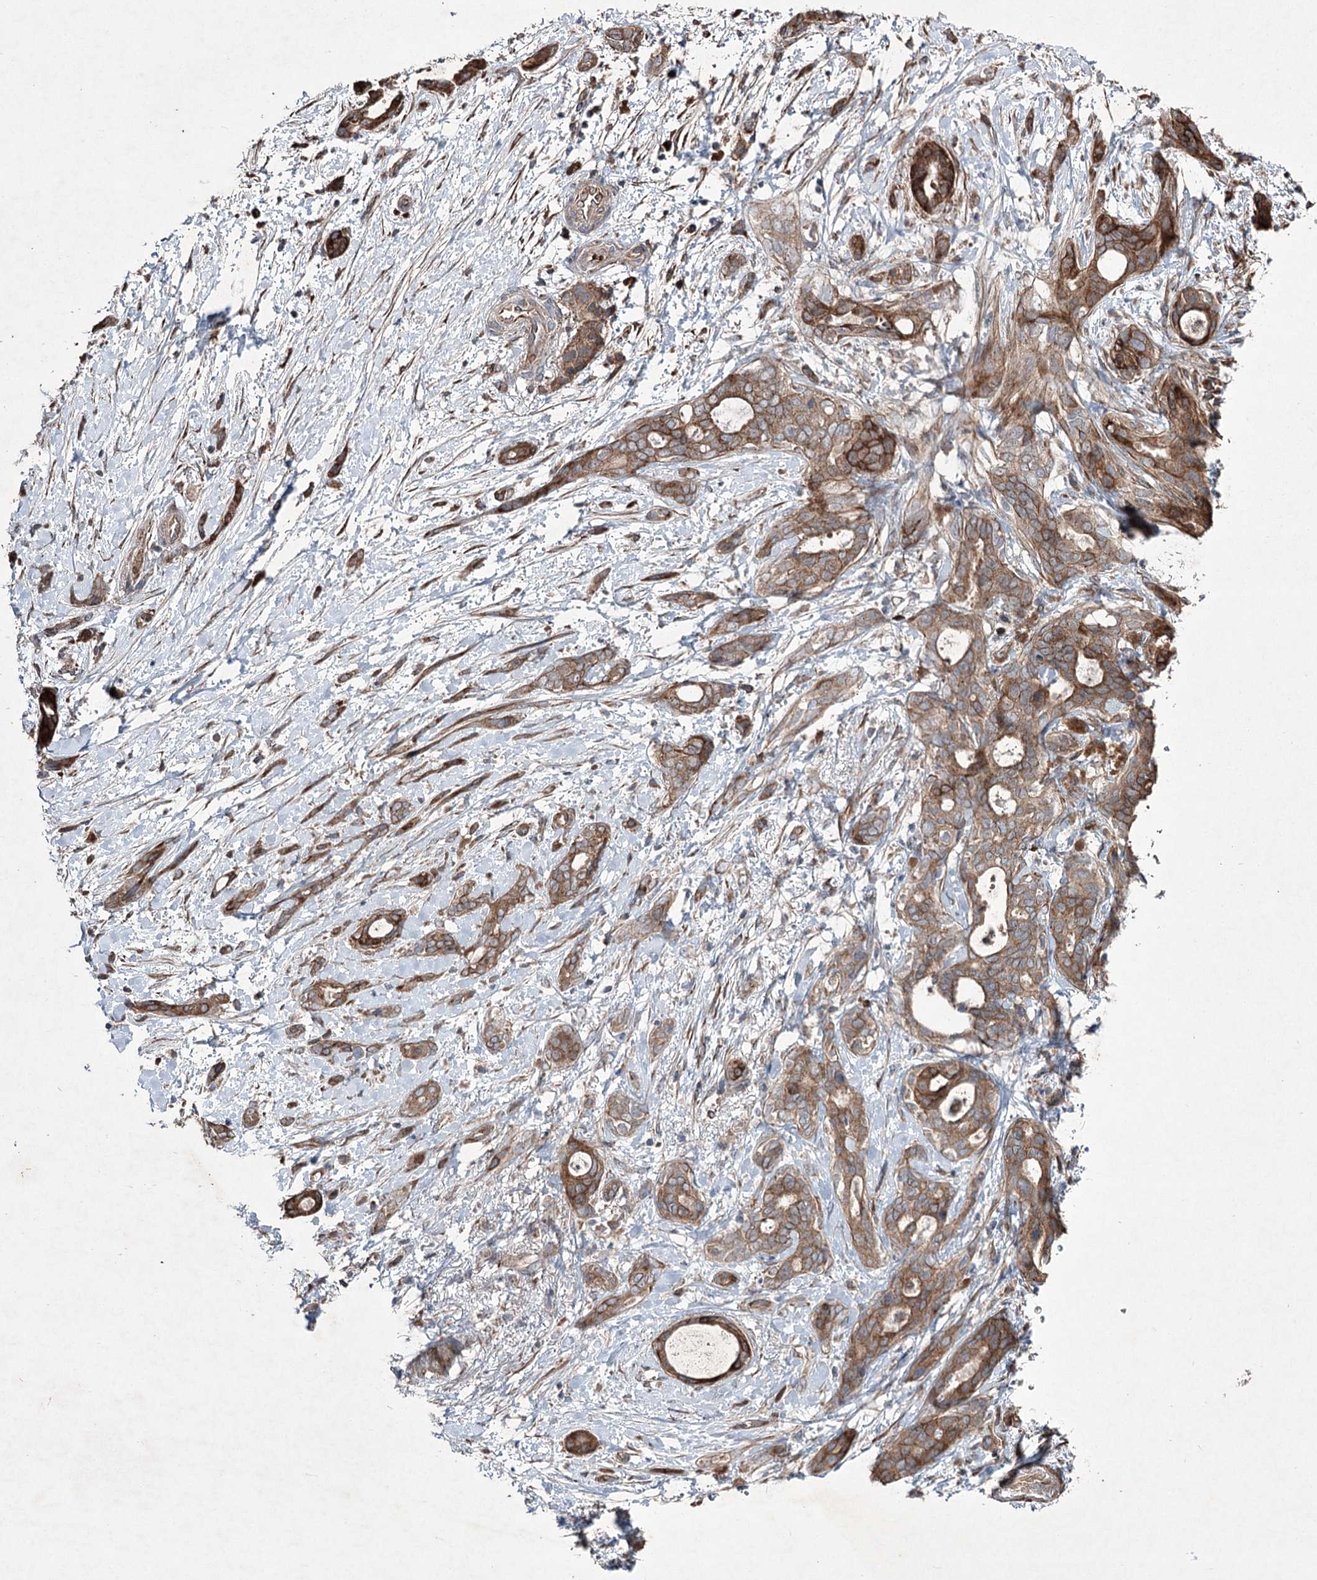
{"staining": {"intensity": "moderate", "quantity": ">75%", "location": "cytoplasmic/membranous"}, "tissue": "pancreatic cancer", "cell_type": "Tumor cells", "image_type": "cancer", "snomed": [{"axis": "morphology", "description": "Normal tissue, NOS"}, {"axis": "morphology", "description": "Adenocarcinoma, NOS"}, {"axis": "topography", "description": "Pancreas"}, {"axis": "topography", "description": "Peripheral nerve tissue"}], "caption": "Adenocarcinoma (pancreatic) stained for a protein exhibits moderate cytoplasmic/membranous positivity in tumor cells. Nuclei are stained in blue.", "gene": "SERINC5", "patient": {"sex": "female", "age": 63}}